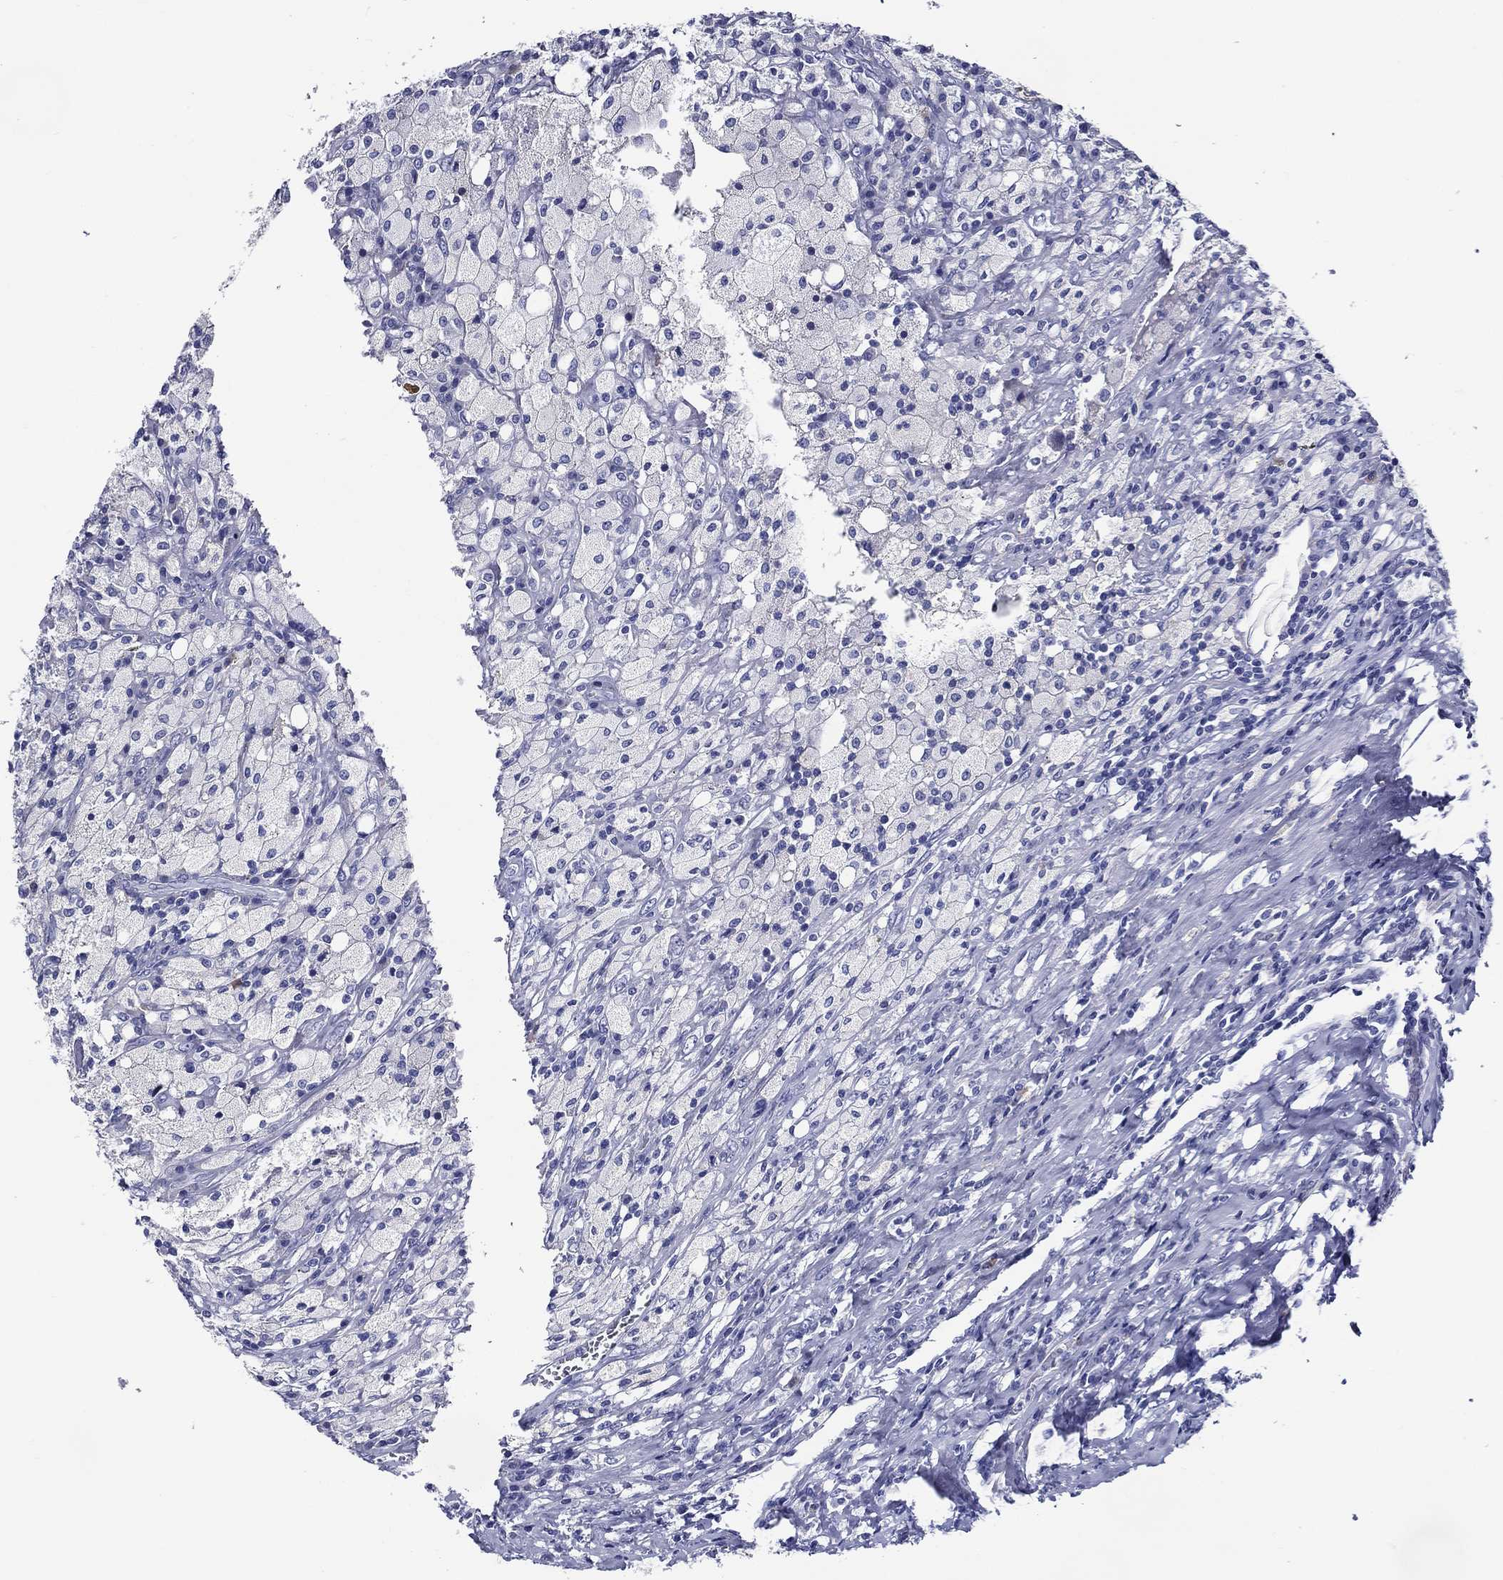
{"staining": {"intensity": "negative", "quantity": "none", "location": "none"}, "tissue": "testis cancer", "cell_type": "Tumor cells", "image_type": "cancer", "snomed": [{"axis": "morphology", "description": "Necrosis, NOS"}, {"axis": "morphology", "description": "Carcinoma, Embryonal, NOS"}, {"axis": "topography", "description": "Testis"}], "caption": "This histopathology image is of testis embryonal carcinoma stained with immunohistochemistry to label a protein in brown with the nuclei are counter-stained blue. There is no expression in tumor cells.", "gene": "ACE2", "patient": {"sex": "male", "age": 19}}